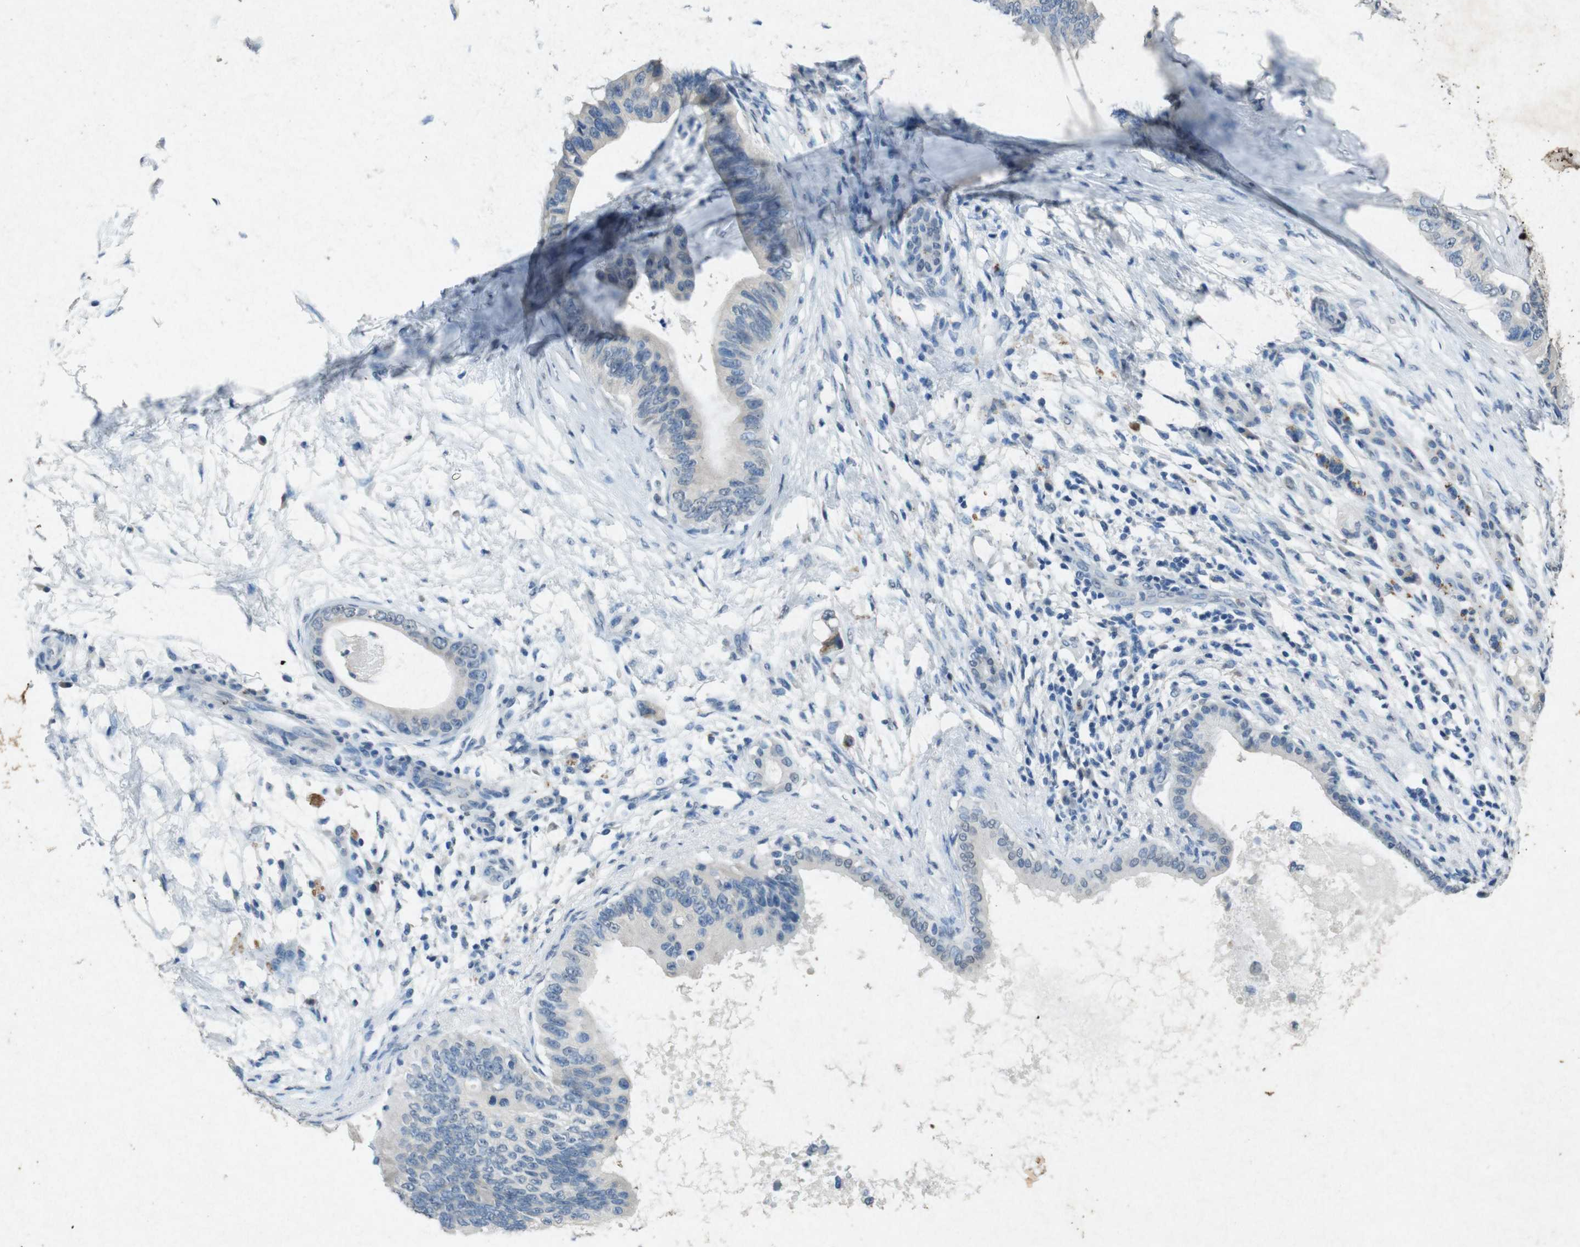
{"staining": {"intensity": "negative", "quantity": "none", "location": "none"}, "tissue": "pancreatic cancer", "cell_type": "Tumor cells", "image_type": "cancer", "snomed": [{"axis": "morphology", "description": "Adenocarcinoma, NOS"}, {"axis": "topography", "description": "Pancreas"}], "caption": "Immunohistochemistry image of pancreatic adenocarcinoma stained for a protein (brown), which displays no expression in tumor cells.", "gene": "STBD1", "patient": {"sex": "male", "age": 77}}